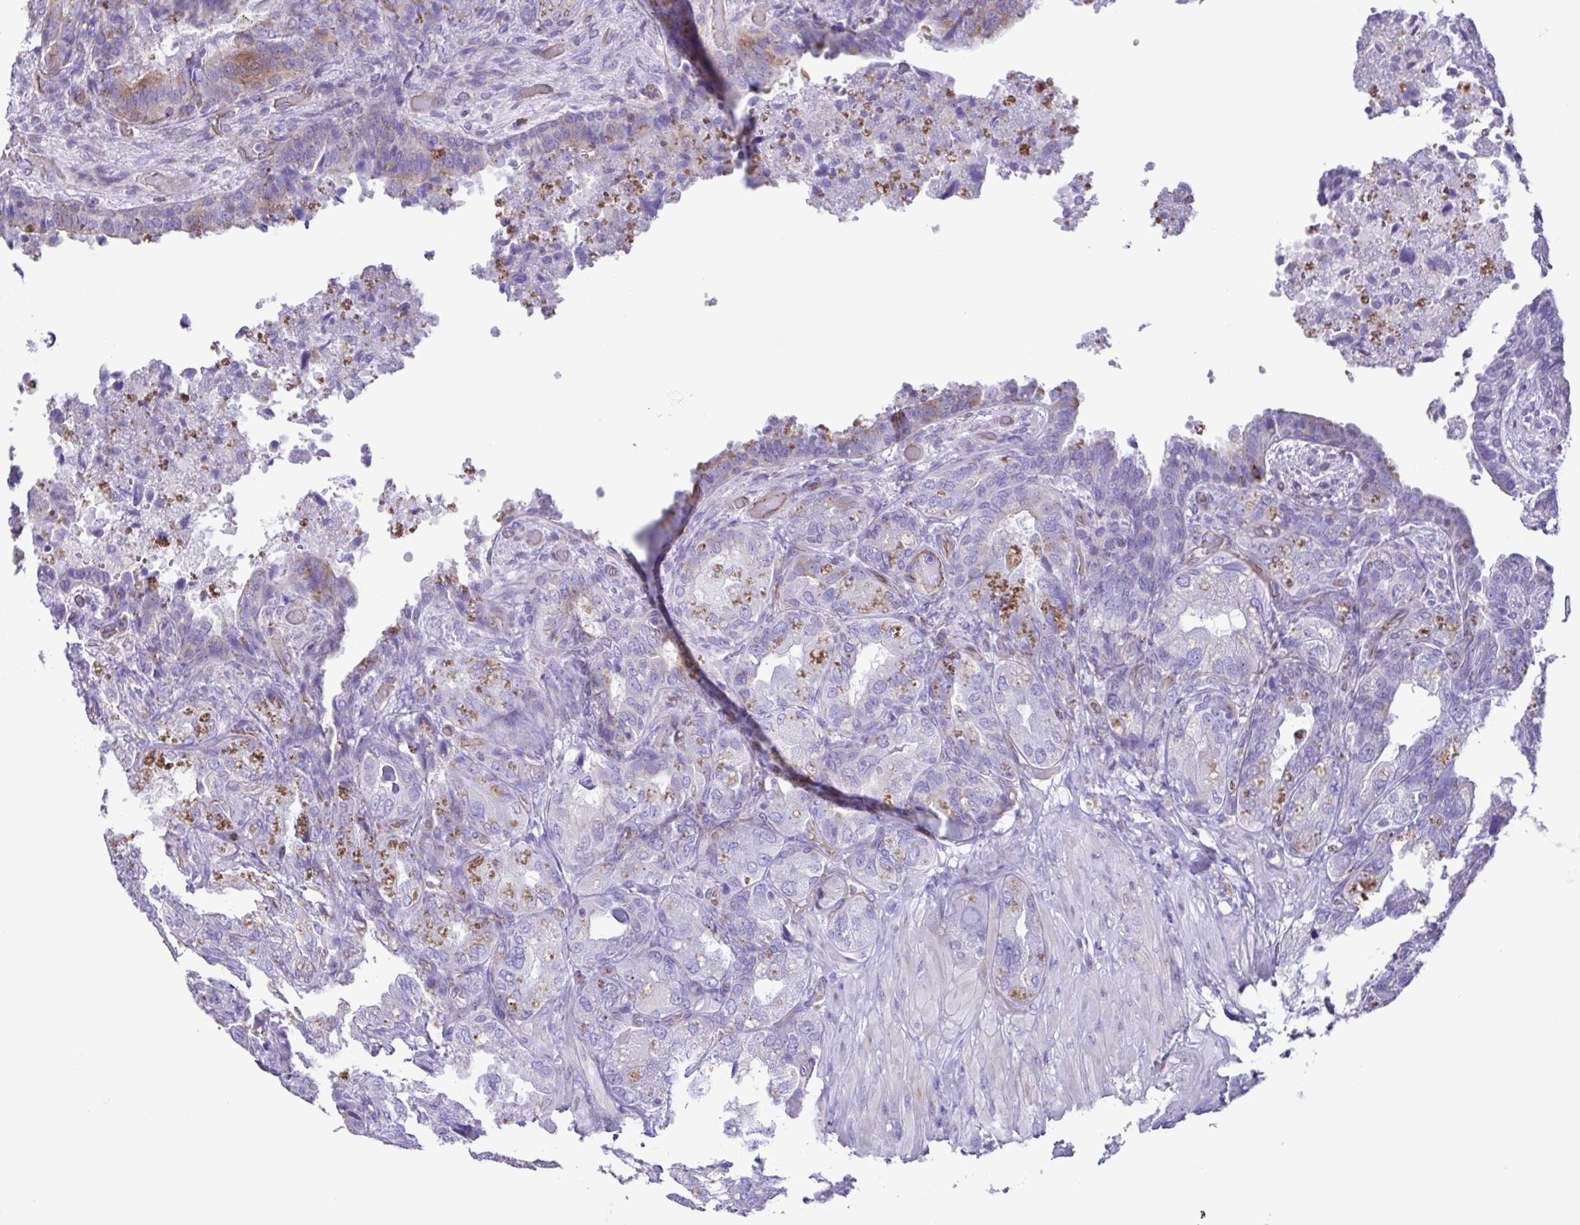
{"staining": {"intensity": "moderate", "quantity": "<25%", "location": "cytoplasmic/membranous"}, "tissue": "seminal vesicle", "cell_type": "Glandular cells", "image_type": "normal", "snomed": [{"axis": "morphology", "description": "Normal tissue, NOS"}, {"axis": "topography", "description": "Seminal veicle"}], "caption": "Glandular cells display moderate cytoplasmic/membranous expression in approximately <25% of cells in normal seminal vesicle. (Brightfield microscopy of DAB IHC at high magnification).", "gene": "FLT1", "patient": {"sex": "male", "age": 57}}